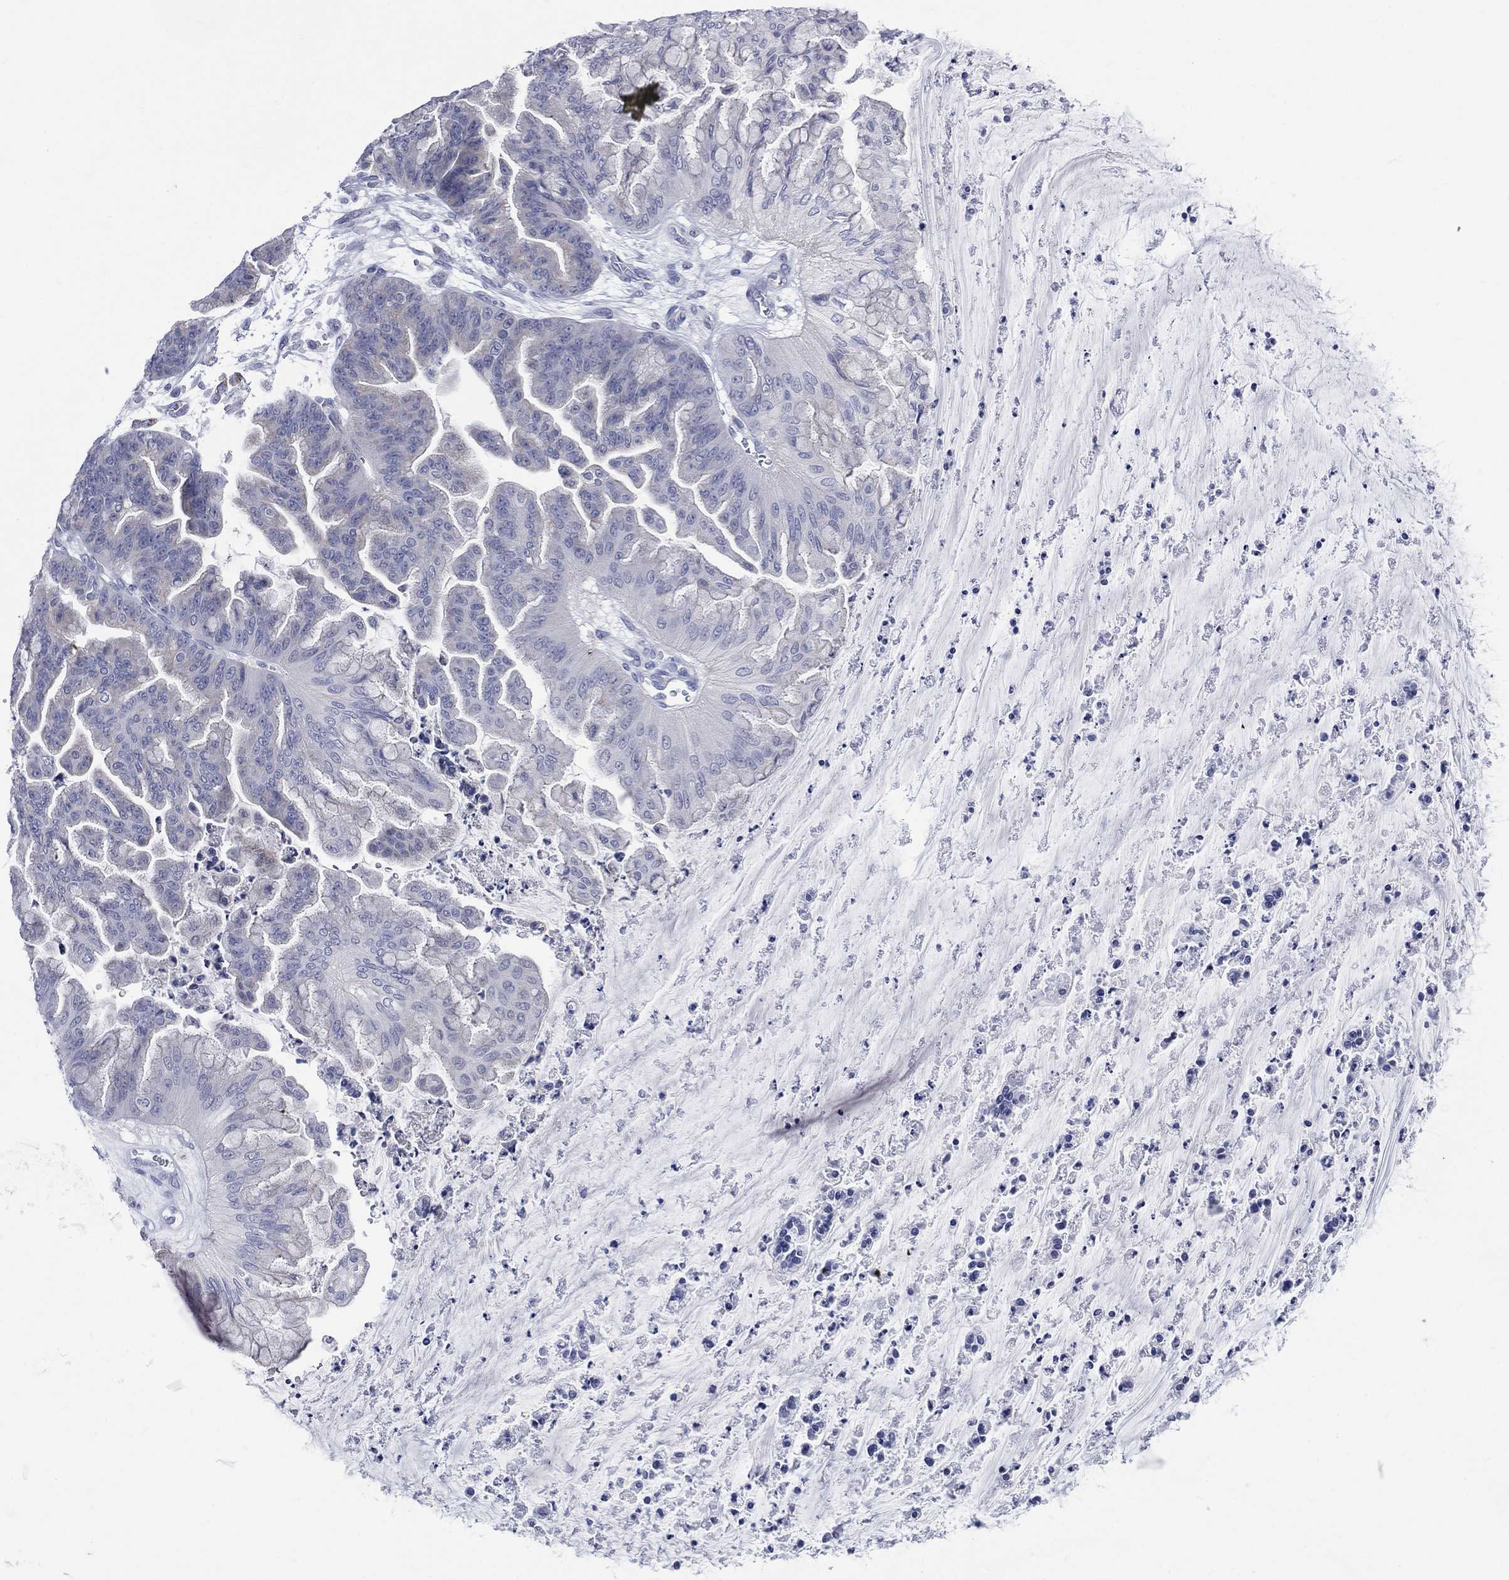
{"staining": {"intensity": "negative", "quantity": "none", "location": "none"}, "tissue": "ovarian cancer", "cell_type": "Tumor cells", "image_type": "cancer", "snomed": [{"axis": "morphology", "description": "Cystadenocarcinoma, mucinous, NOS"}, {"axis": "topography", "description": "Ovary"}], "caption": "Immunohistochemistry (IHC) image of human ovarian cancer (mucinous cystadenocarcinoma) stained for a protein (brown), which exhibits no expression in tumor cells.", "gene": "AKAP3", "patient": {"sex": "female", "age": 67}}